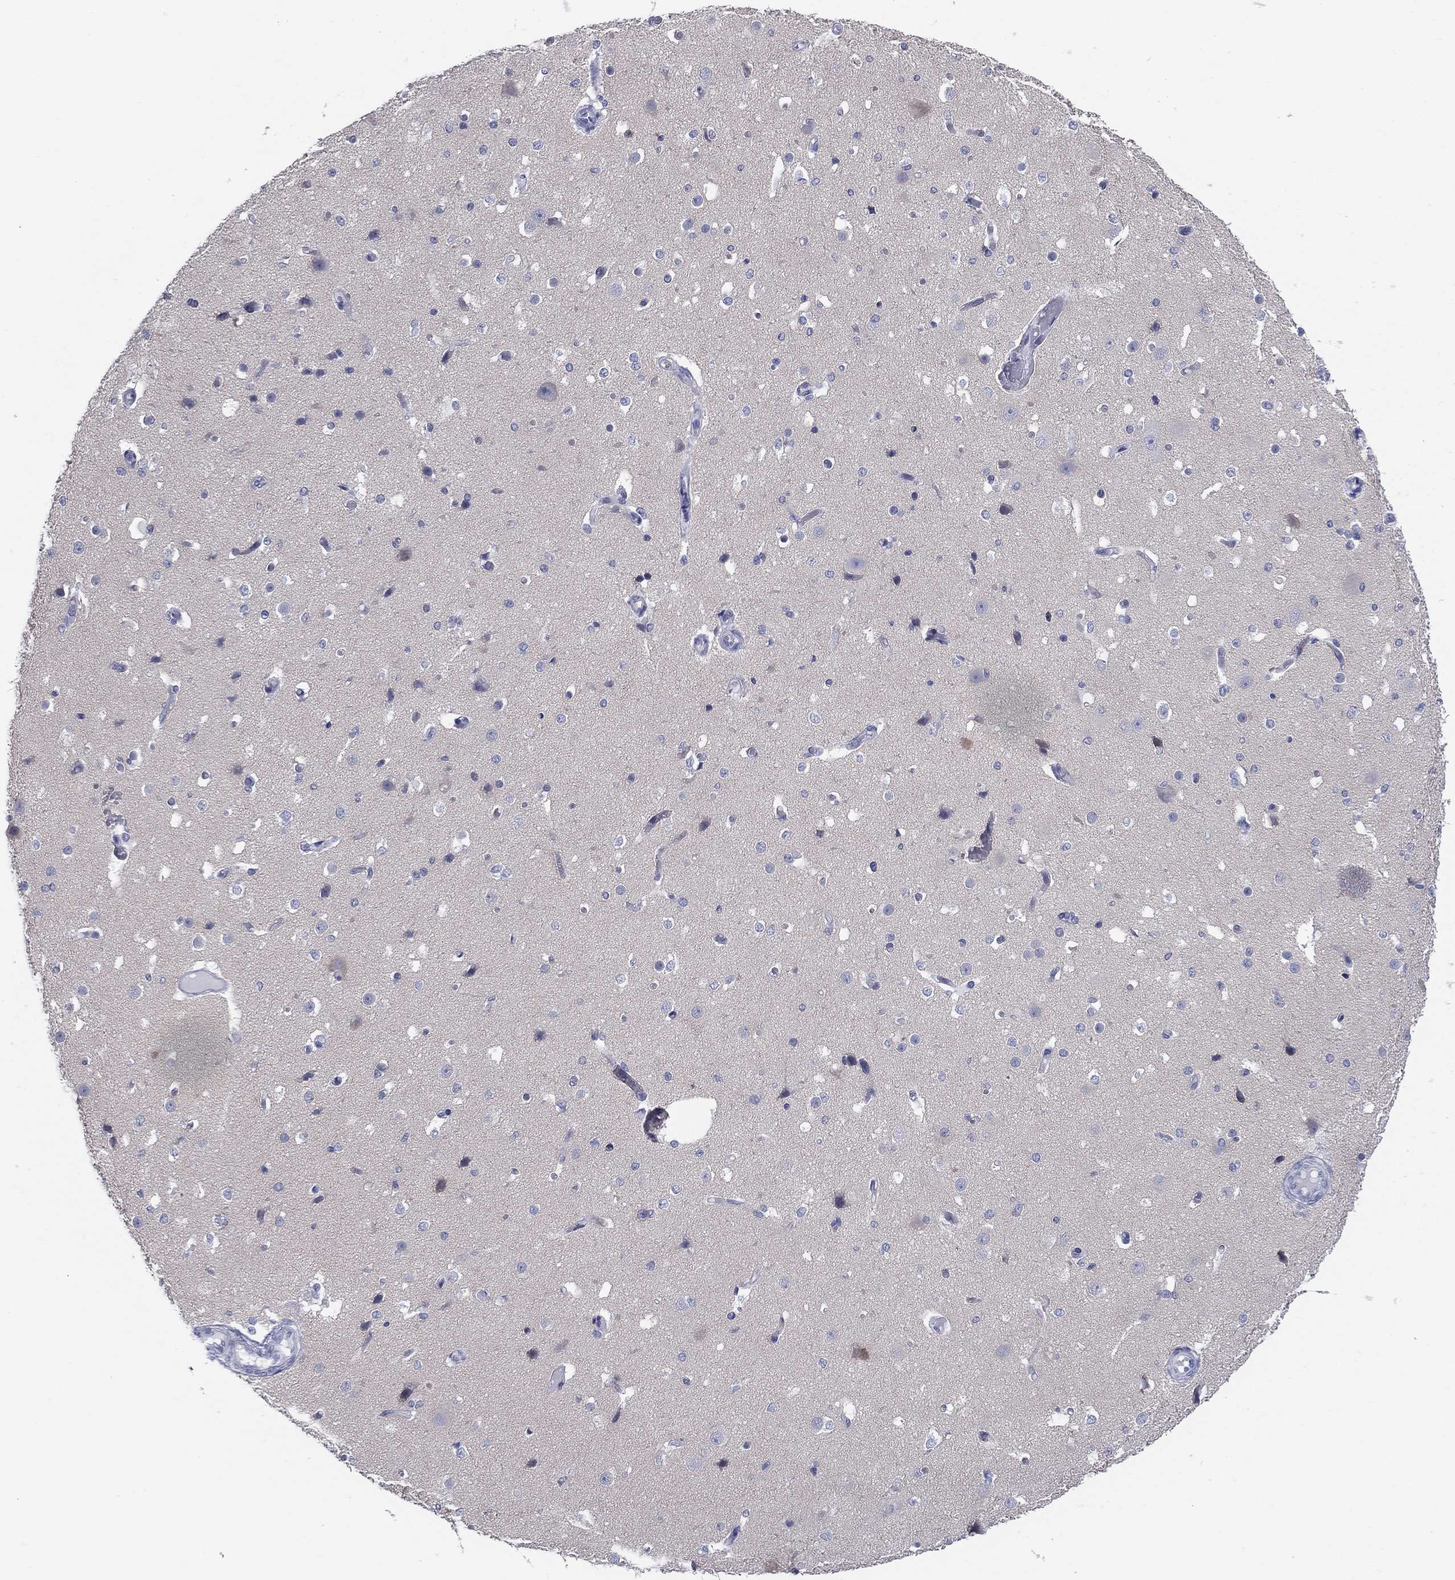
{"staining": {"intensity": "negative", "quantity": "none", "location": "none"}, "tissue": "cerebral cortex", "cell_type": "Endothelial cells", "image_type": "normal", "snomed": [{"axis": "morphology", "description": "Normal tissue, NOS"}, {"axis": "morphology", "description": "Inflammation, NOS"}, {"axis": "topography", "description": "Cerebral cortex"}], "caption": "The IHC micrograph has no significant expression in endothelial cells of cerebral cortex.", "gene": "MLN", "patient": {"sex": "male", "age": 6}}